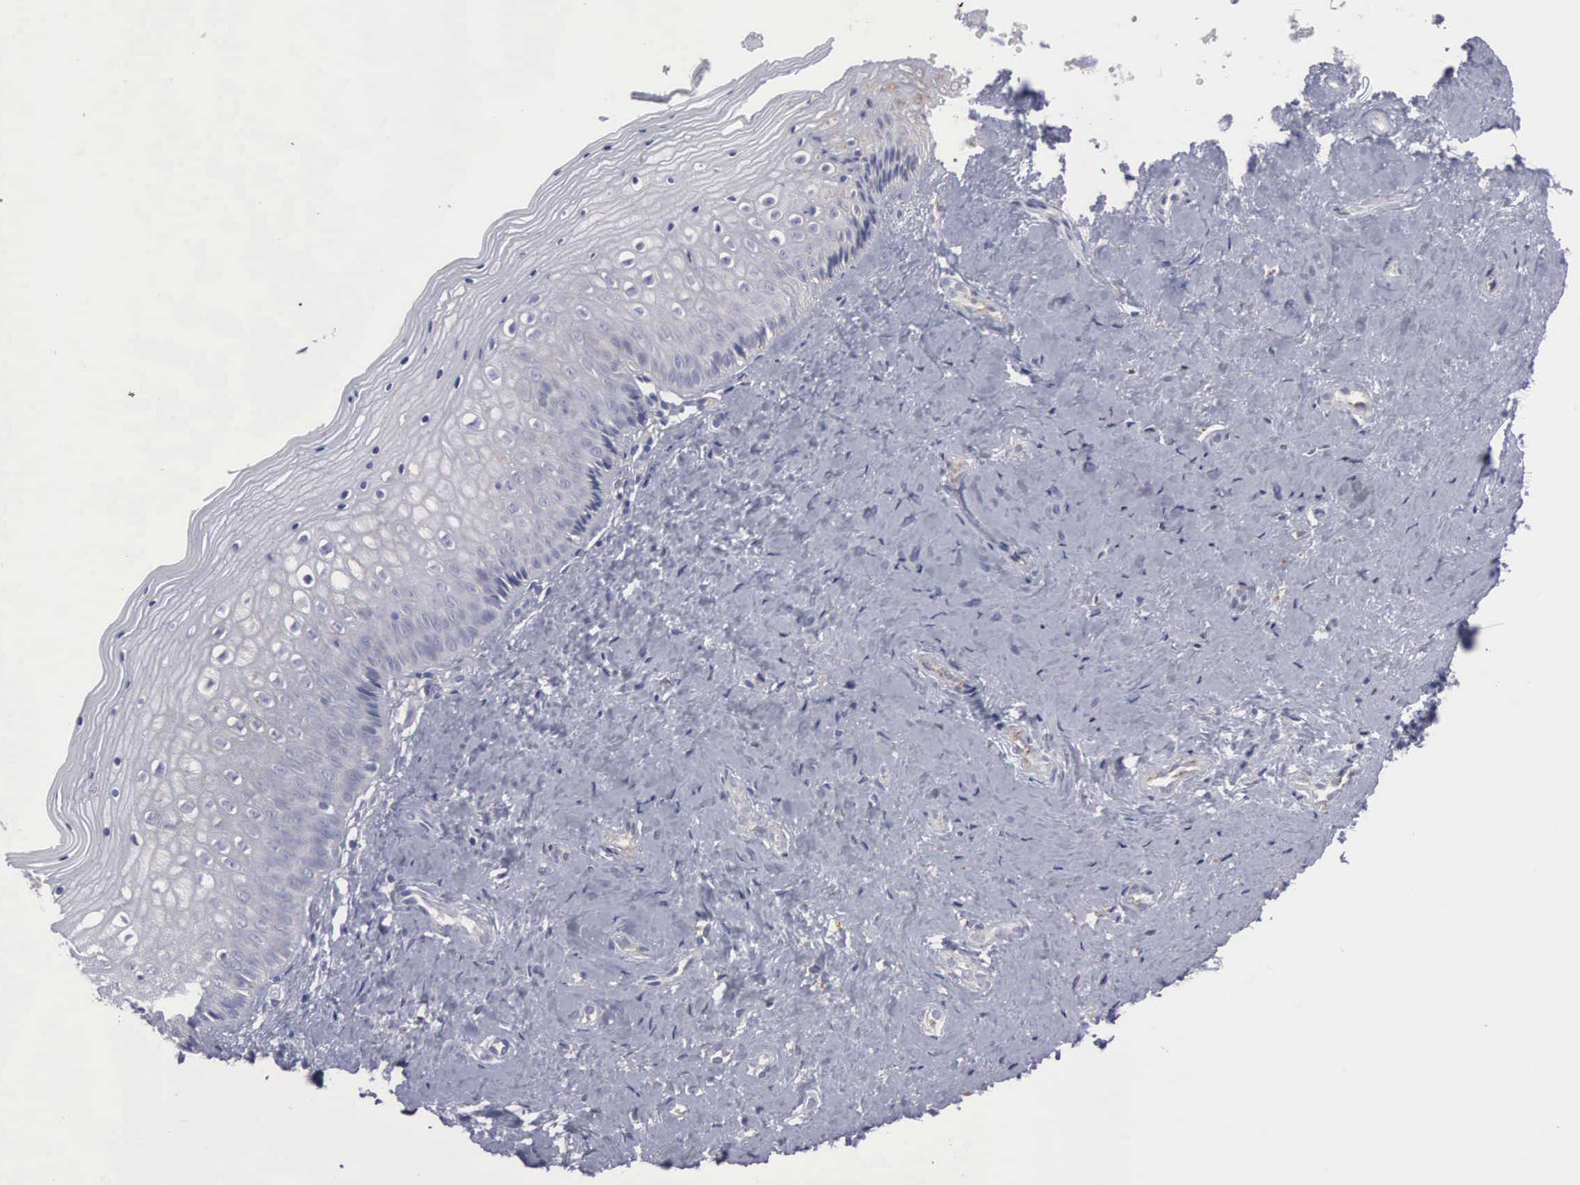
{"staining": {"intensity": "weak", "quantity": "<25%", "location": "cytoplasmic/membranous"}, "tissue": "vagina", "cell_type": "Squamous epithelial cells", "image_type": "normal", "snomed": [{"axis": "morphology", "description": "Normal tissue, NOS"}, {"axis": "topography", "description": "Vagina"}], "caption": "Squamous epithelial cells show no significant protein expression in unremarkable vagina. (DAB (3,3'-diaminobenzidine) IHC visualized using brightfield microscopy, high magnification).", "gene": "APOOL", "patient": {"sex": "female", "age": 46}}